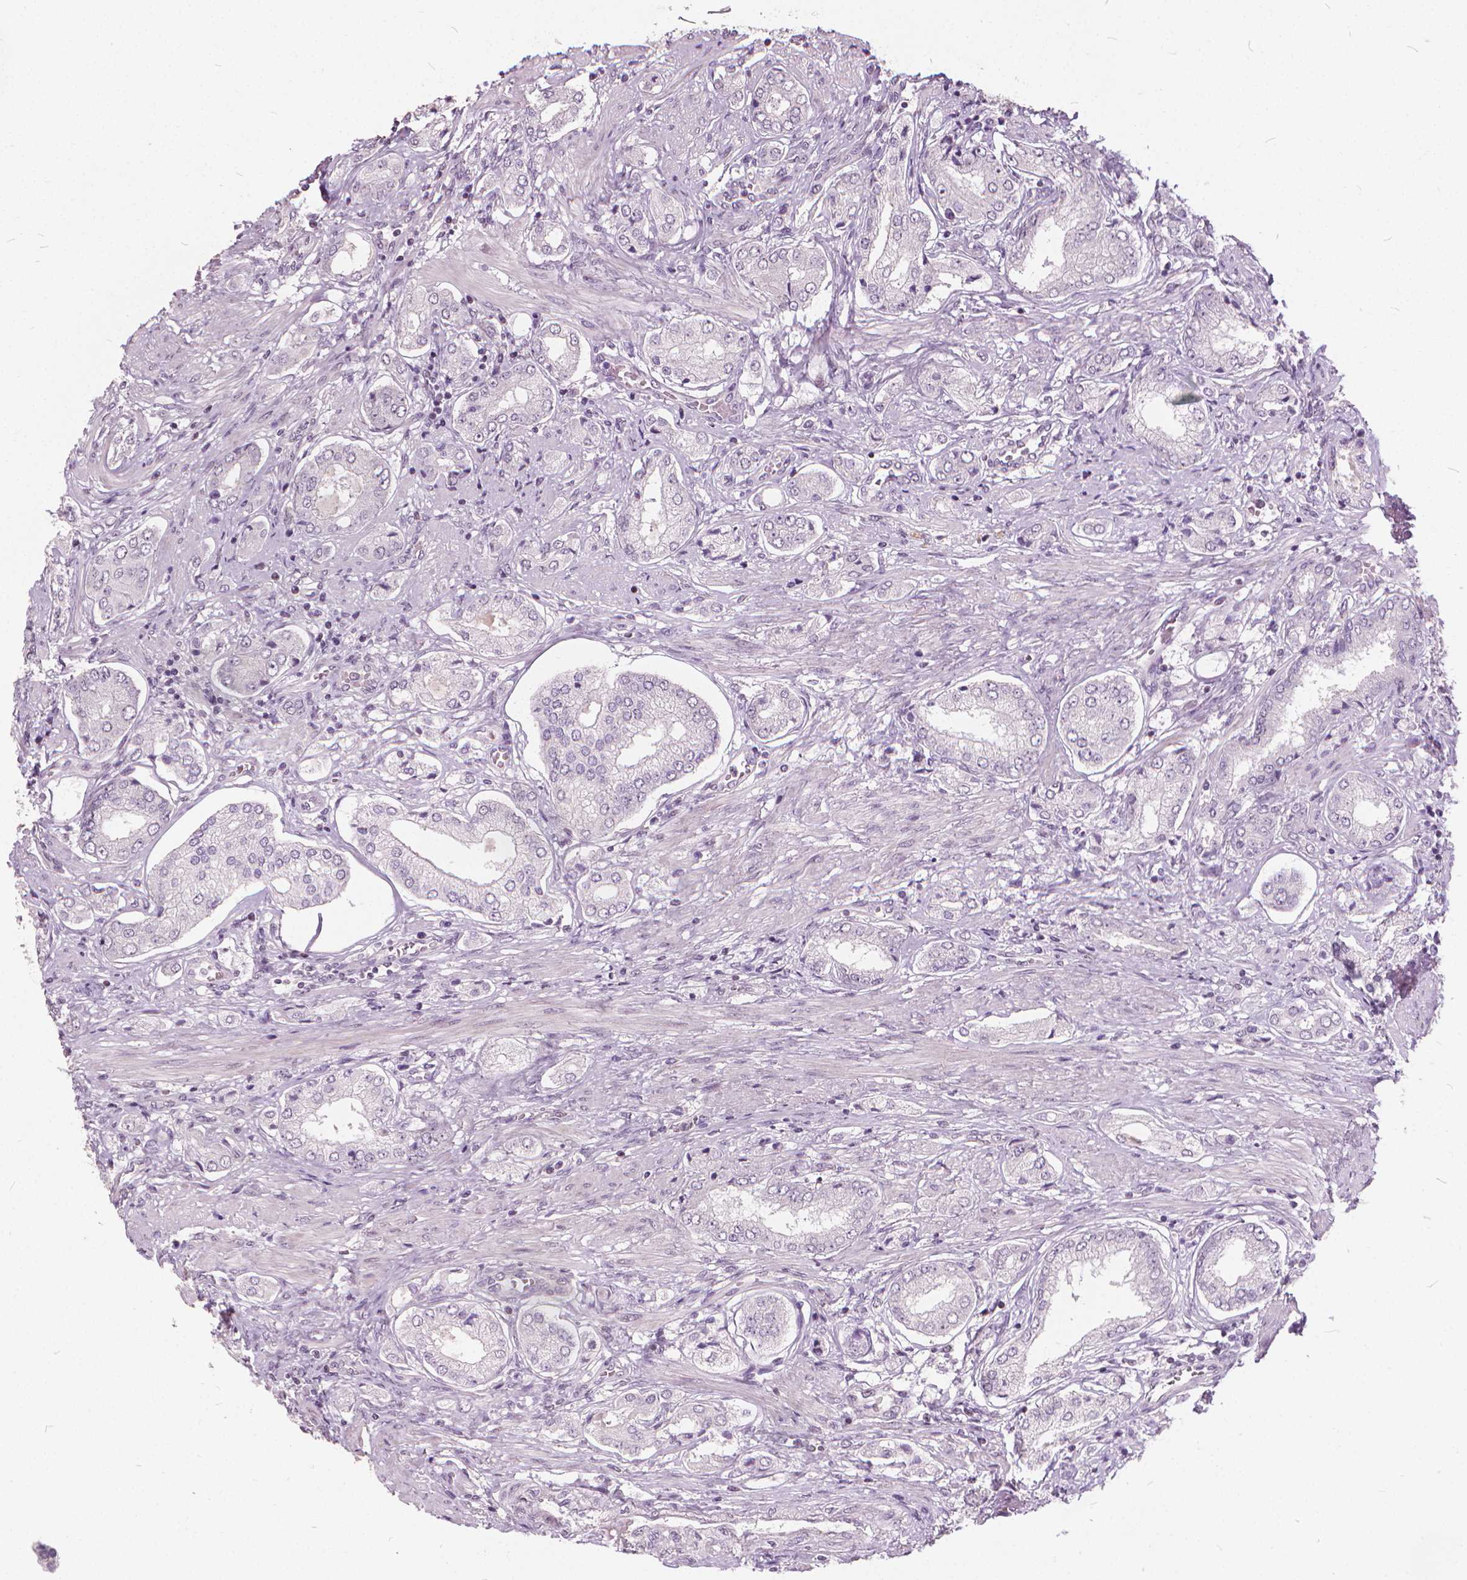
{"staining": {"intensity": "negative", "quantity": "none", "location": "none"}, "tissue": "prostate cancer", "cell_type": "Tumor cells", "image_type": "cancer", "snomed": [{"axis": "morphology", "description": "Adenocarcinoma, NOS"}, {"axis": "topography", "description": "Prostate"}], "caption": "A micrograph of human adenocarcinoma (prostate) is negative for staining in tumor cells.", "gene": "STAT5B", "patient": {"sex": "male", "age": 63}}